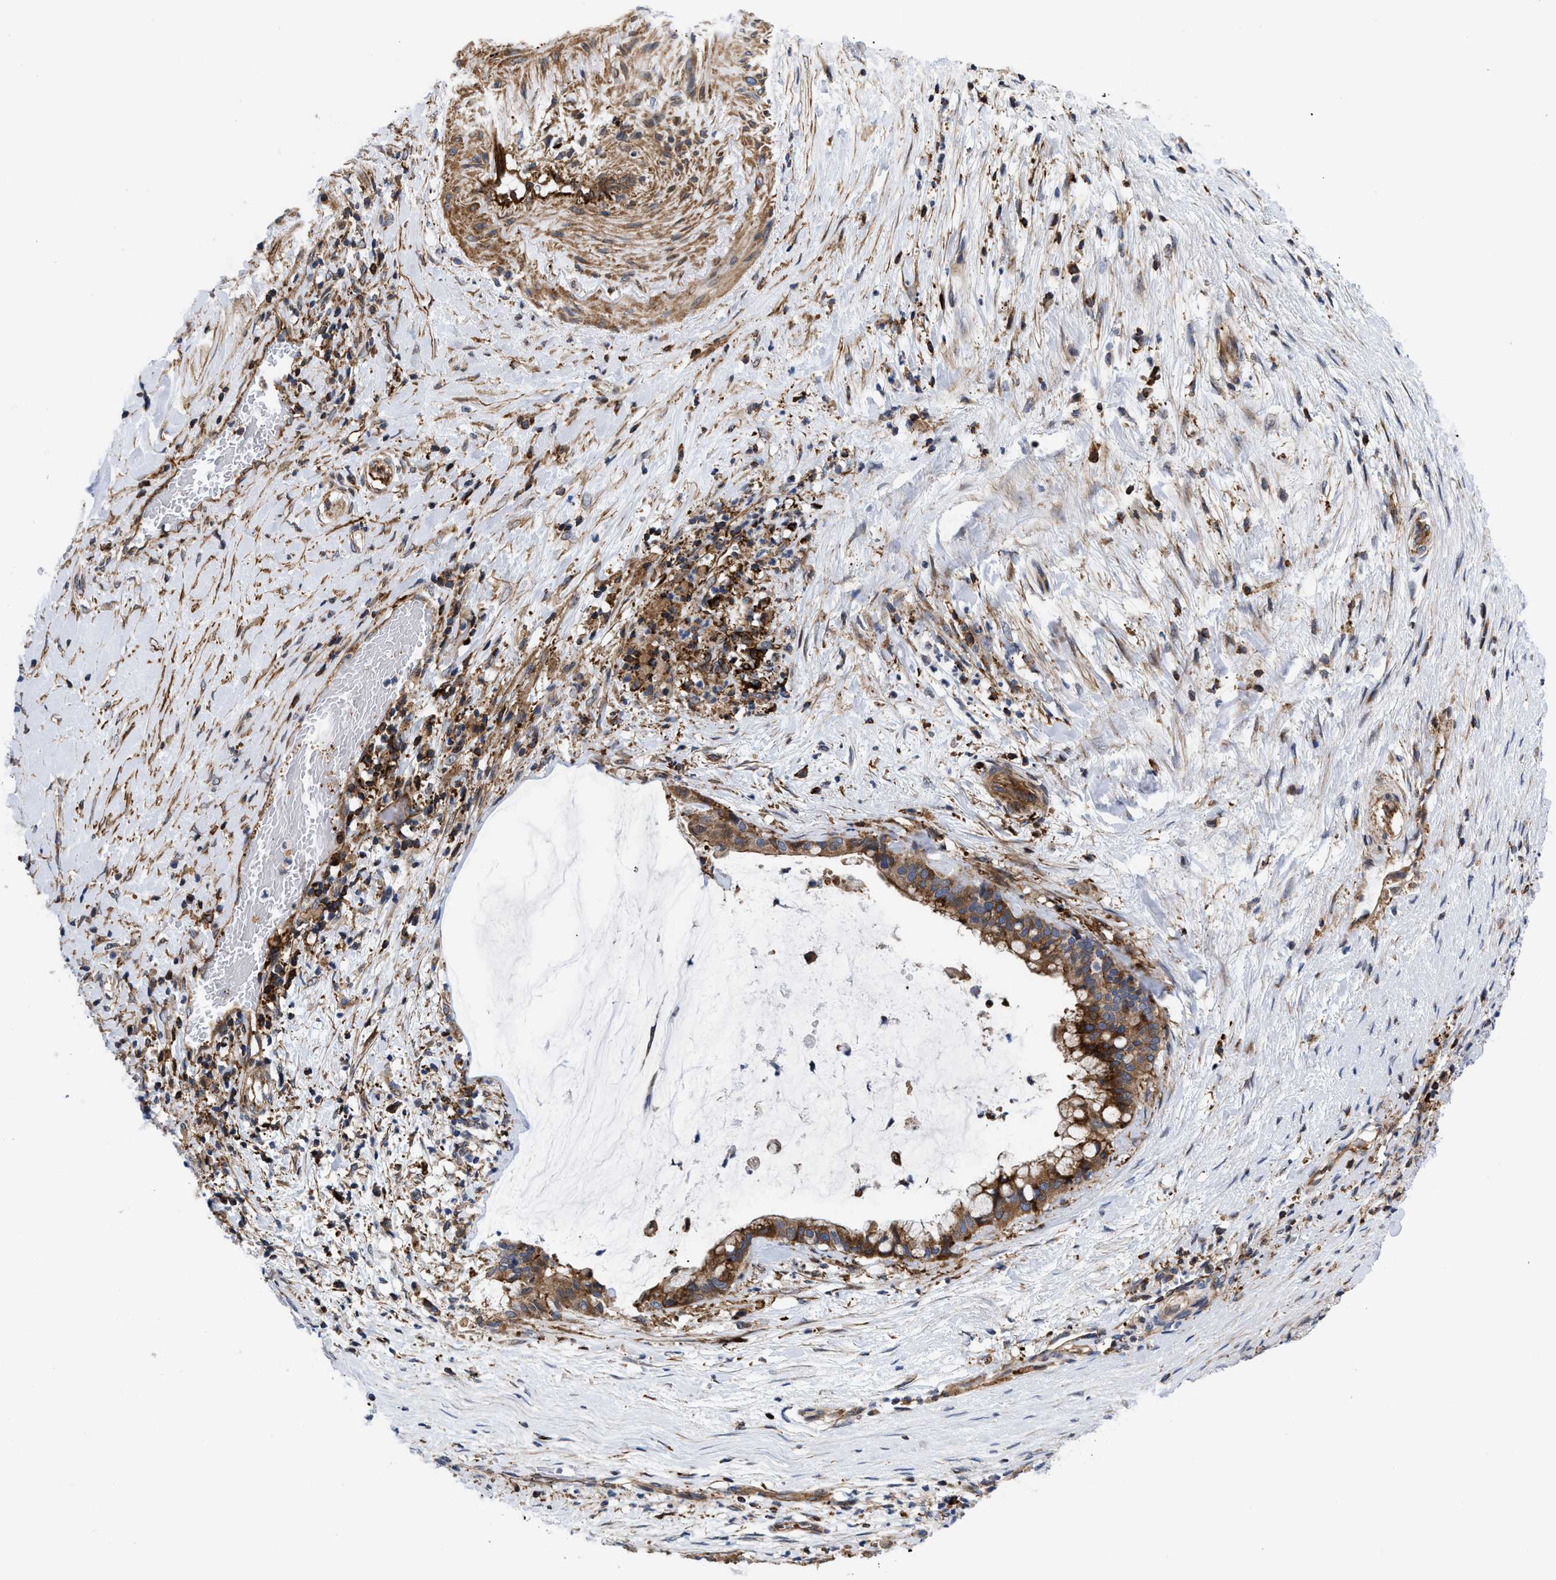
{"staining": {"intensity": "moderate", "quantity": ">75%", "location": "cytoplasmic/membranous"}, "tissue": "pancreatic cancer", "cell_type": "Tumor cells", "image_type": "cancer", "snomed": [{"axis": "morphology", "description": "Adenocarcinoma, NOS"}, {"axis": "topography", "description": "Pancreas"}], "caption": "There is medium levels of moderate cytoplasmic/membranous positivity in tumor cells of pancreatic cancer (adenocarcinoma), as demonstrated by immunohistochemical staining (brown color).", "gene": "SPAST", "patient": {"sex": "male", "age": 41}}